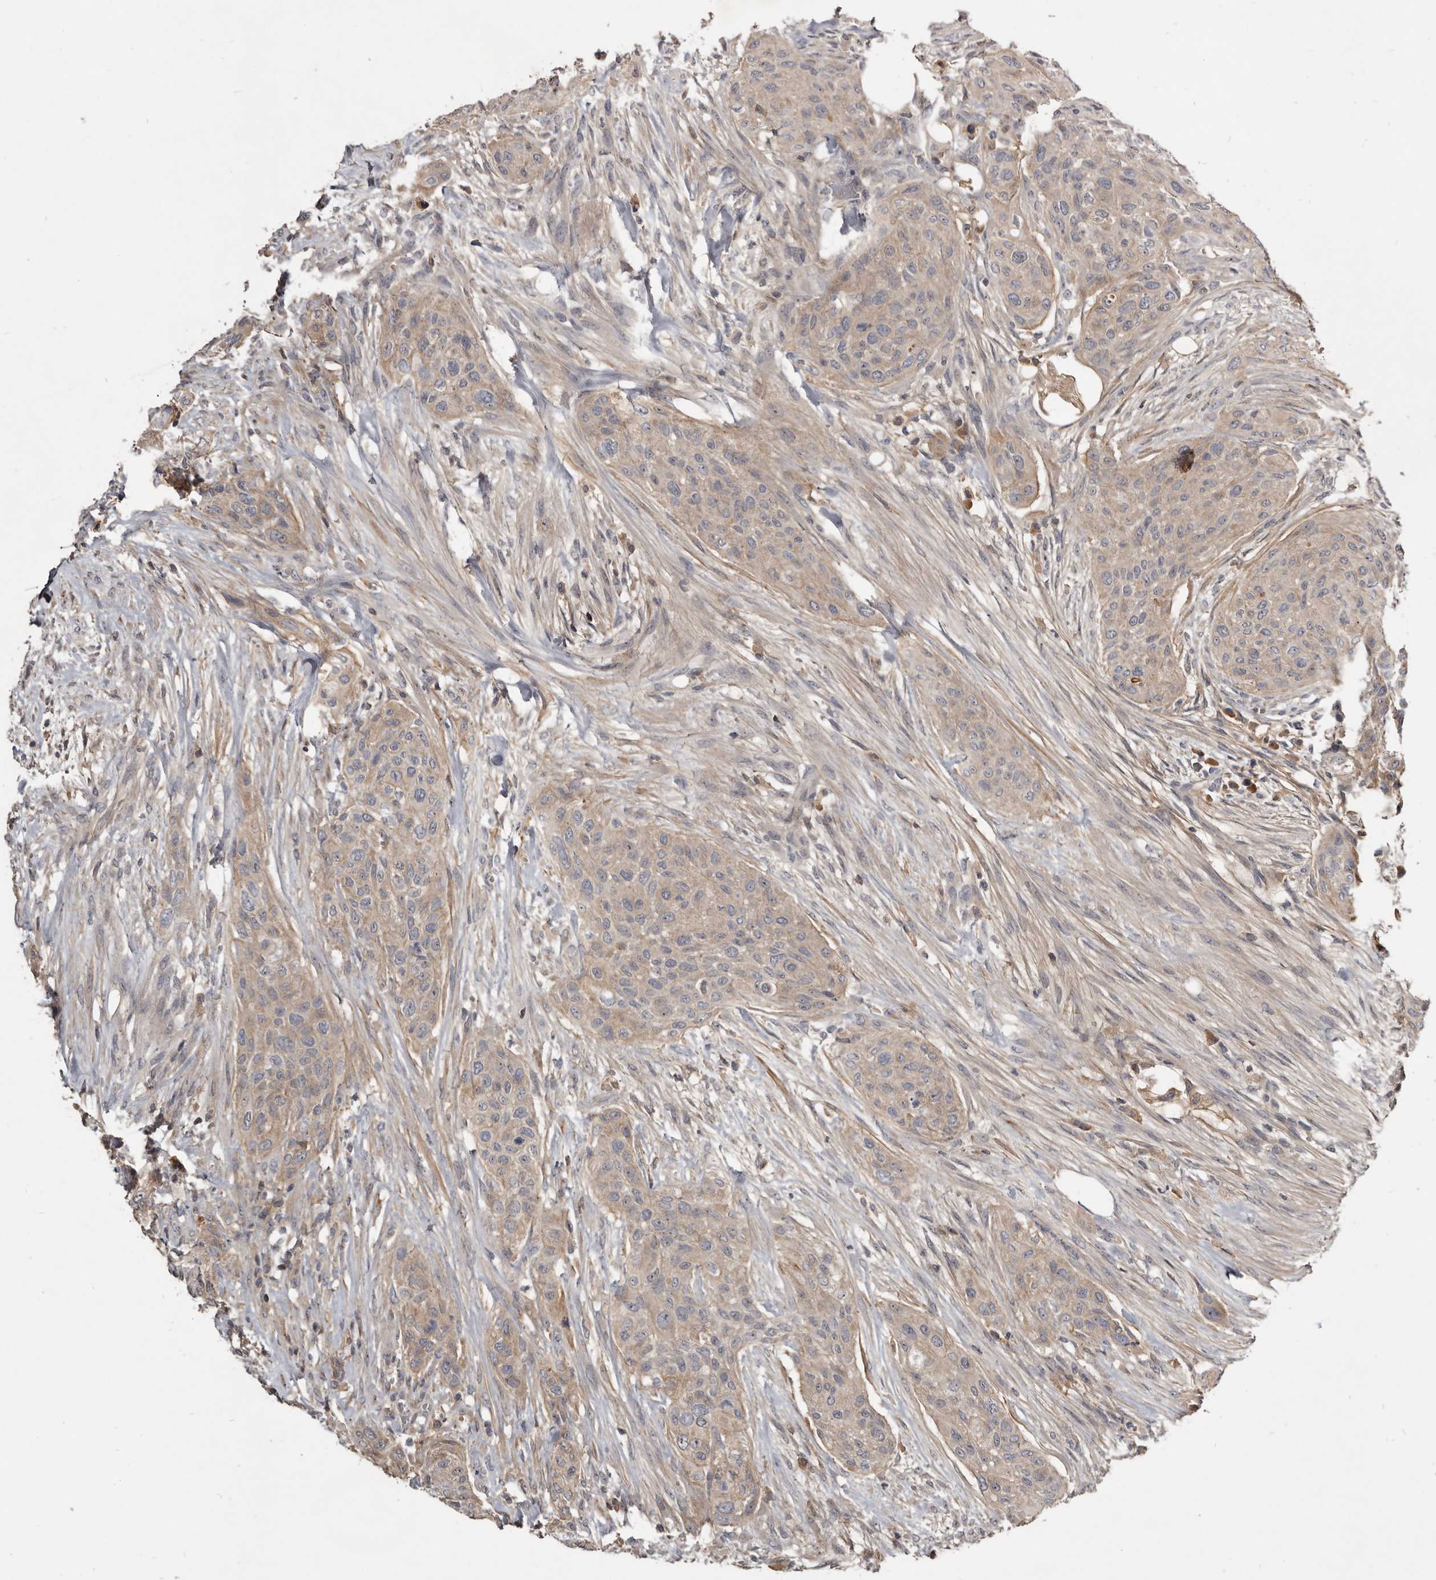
{"staining": {"intensity": "weak", "quantity": ">75%", "location": "cytoplasmic/membranous"}, "tissue": "urothelial cancer", "cell_type": "Tumor cells", "image_type": "cancer", "snomed": [{"axis": "morphology", "description": "Urothelial carcinoma, High grade"}, {"axis": "topography", "description": "Urinary bladder"}], "caption": "A high-resolution micrograph shows immunohistochemistry staining of urothelial cancer, which demonstrates weak cytoplasmic/membranous staining in approximately >75% of tumor cells. Using DAB (brown) and hematoxylin (blue) stains, captured at high magnification using brightfield microscopy.", "gene": "TTC39A", "patient": {"sex": "male", "age": 35}}